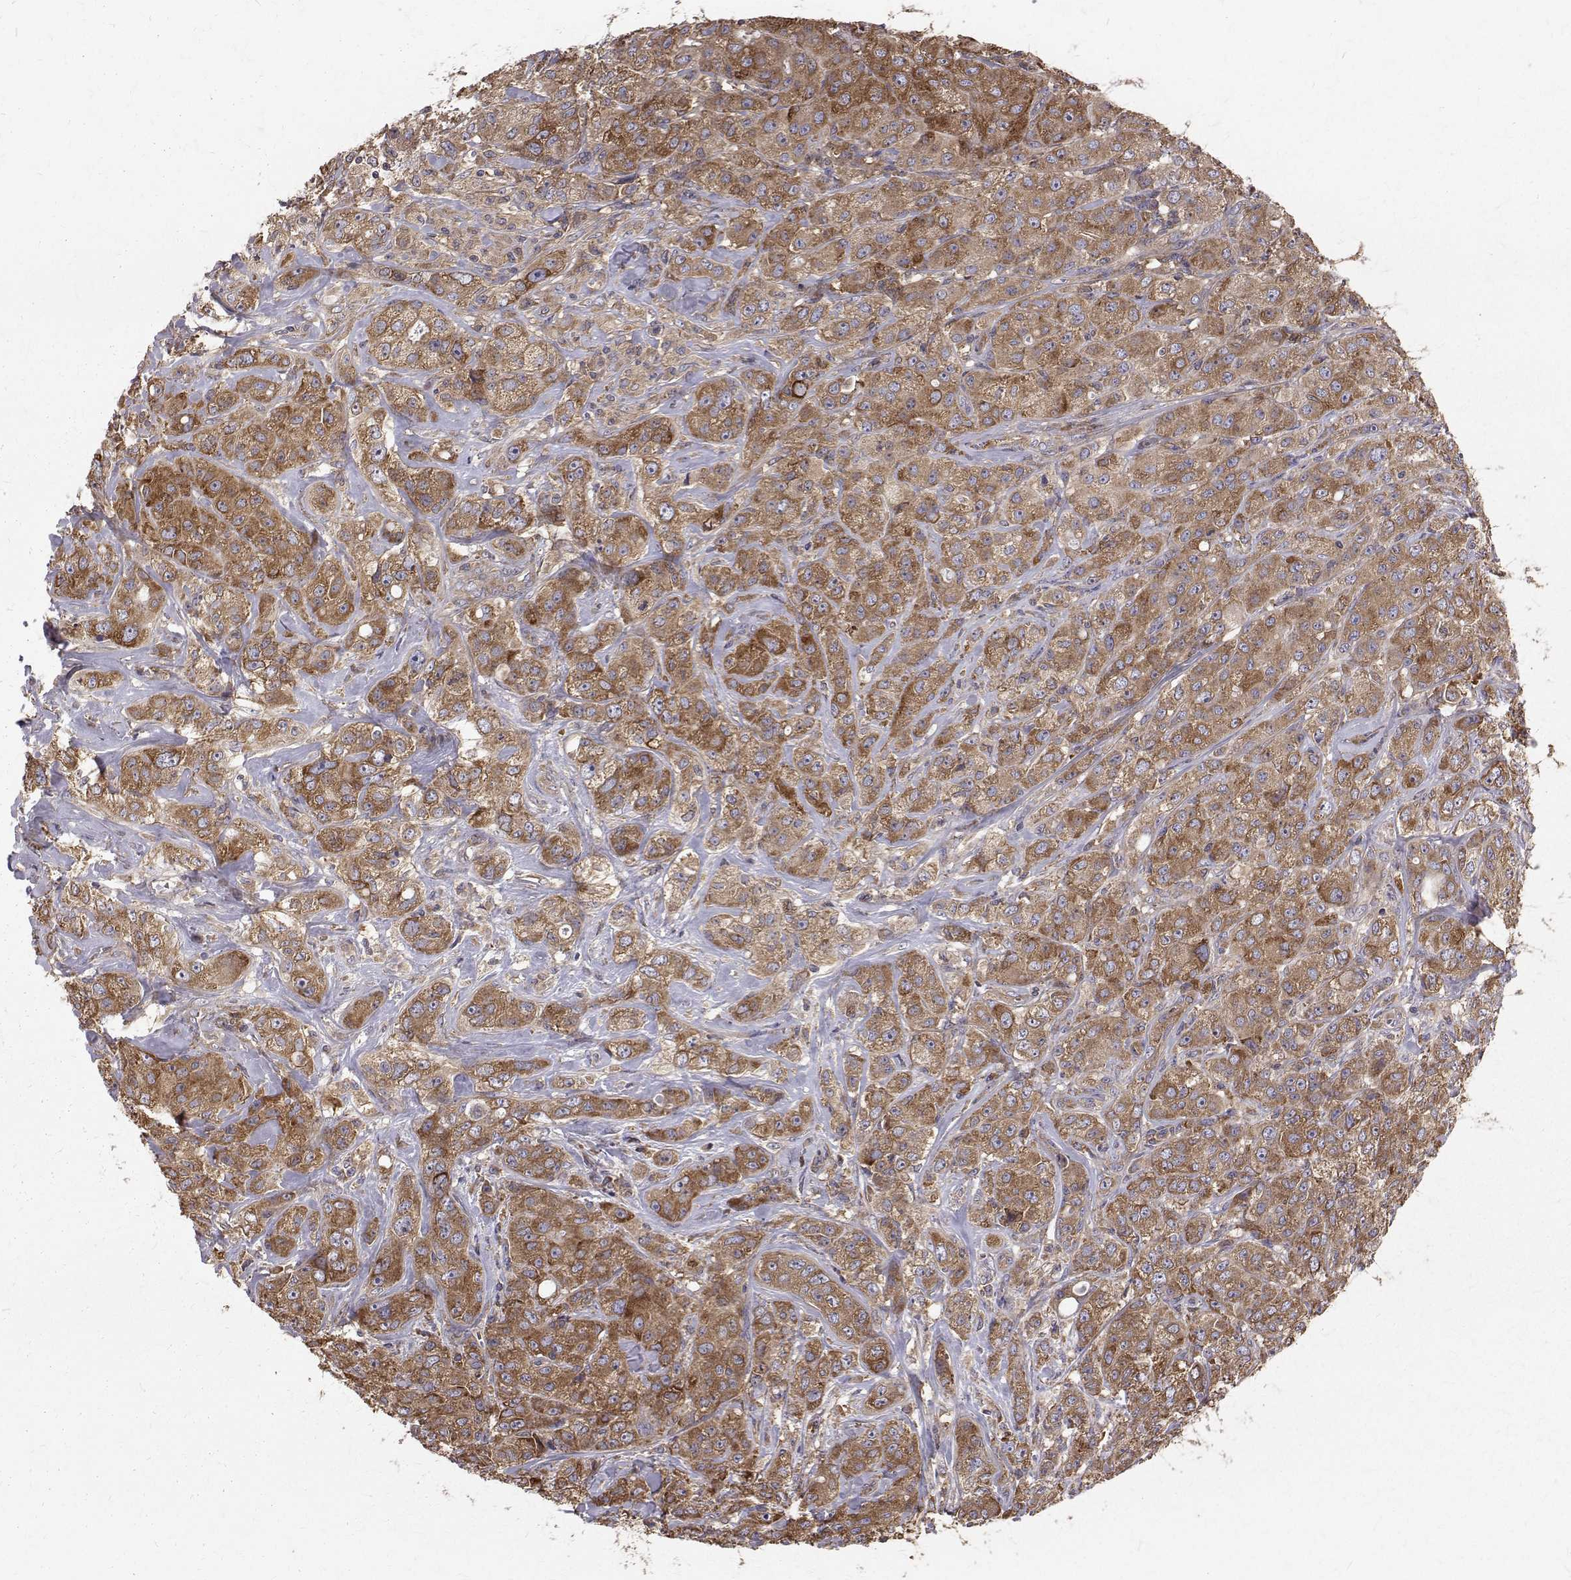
{"staining": {"intensity": "moderate", "quantity": ">75%", "location": "cytoplasmic/membranous"}, "tissue": "breast cancer", "cell_type": "Tumor cells", "image_type": "cancer", "snomed": [{"axis": "morphology", "description": "Duct carcinoma"}, {"axis": "topography", "description": "Breast"}], "caption": "IHC staining of breast cancer, which shows medium levels of moderate cytoplasmic/membranous expression in approximately >75% of tumor cells indicating moderate cytoplasmic/membranous protein staining. The staining was performed using DAB (brown) for protein detection and nuclei were counterstained in hematoxylin (blue).", "gene": "FARSB", "patient": {"sex": "female", "age": 43}}